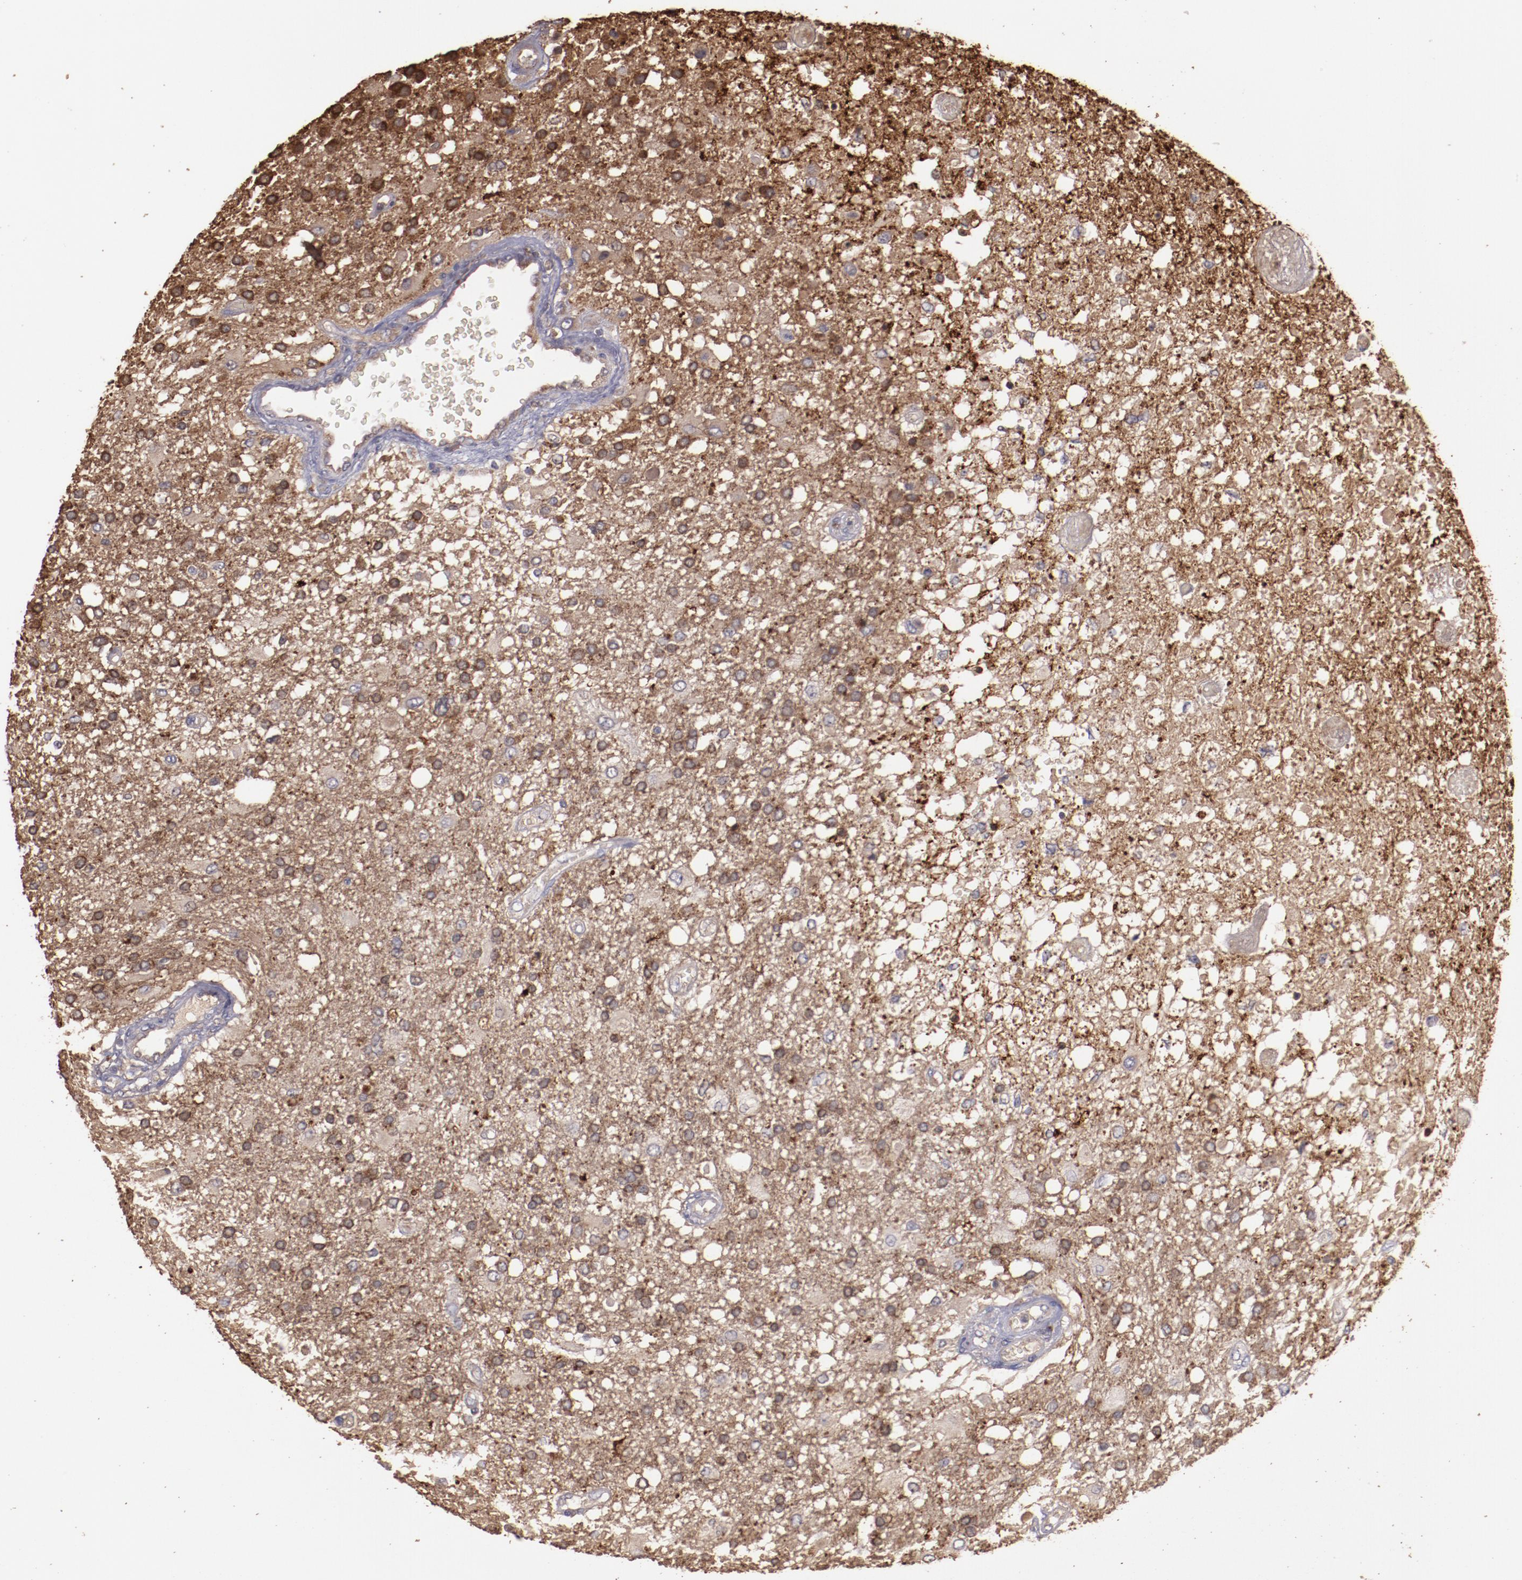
{"staining": {"intensity": "weak", "quantity": "25%-75%", "location": "cytoplasmic/membranous"}, "tissue": "glioma", "cell_type": "Tumor cells", "image_type": "cancer", "snomed": [{"axis": "morphology", "description": "Glioma, malignant, High grade"}, {"axis": "topography", "description": "Cerebral cortex"}], "caption": "Weak cytoplasmic/membranous protein staining is present in about 25%-75% of tumor cells in glioma. (brown staining indicates protein expression, while blue staining denotes nuclei).", "gene": "SRRD", "patient": {"sex": "male", "age": 79}}